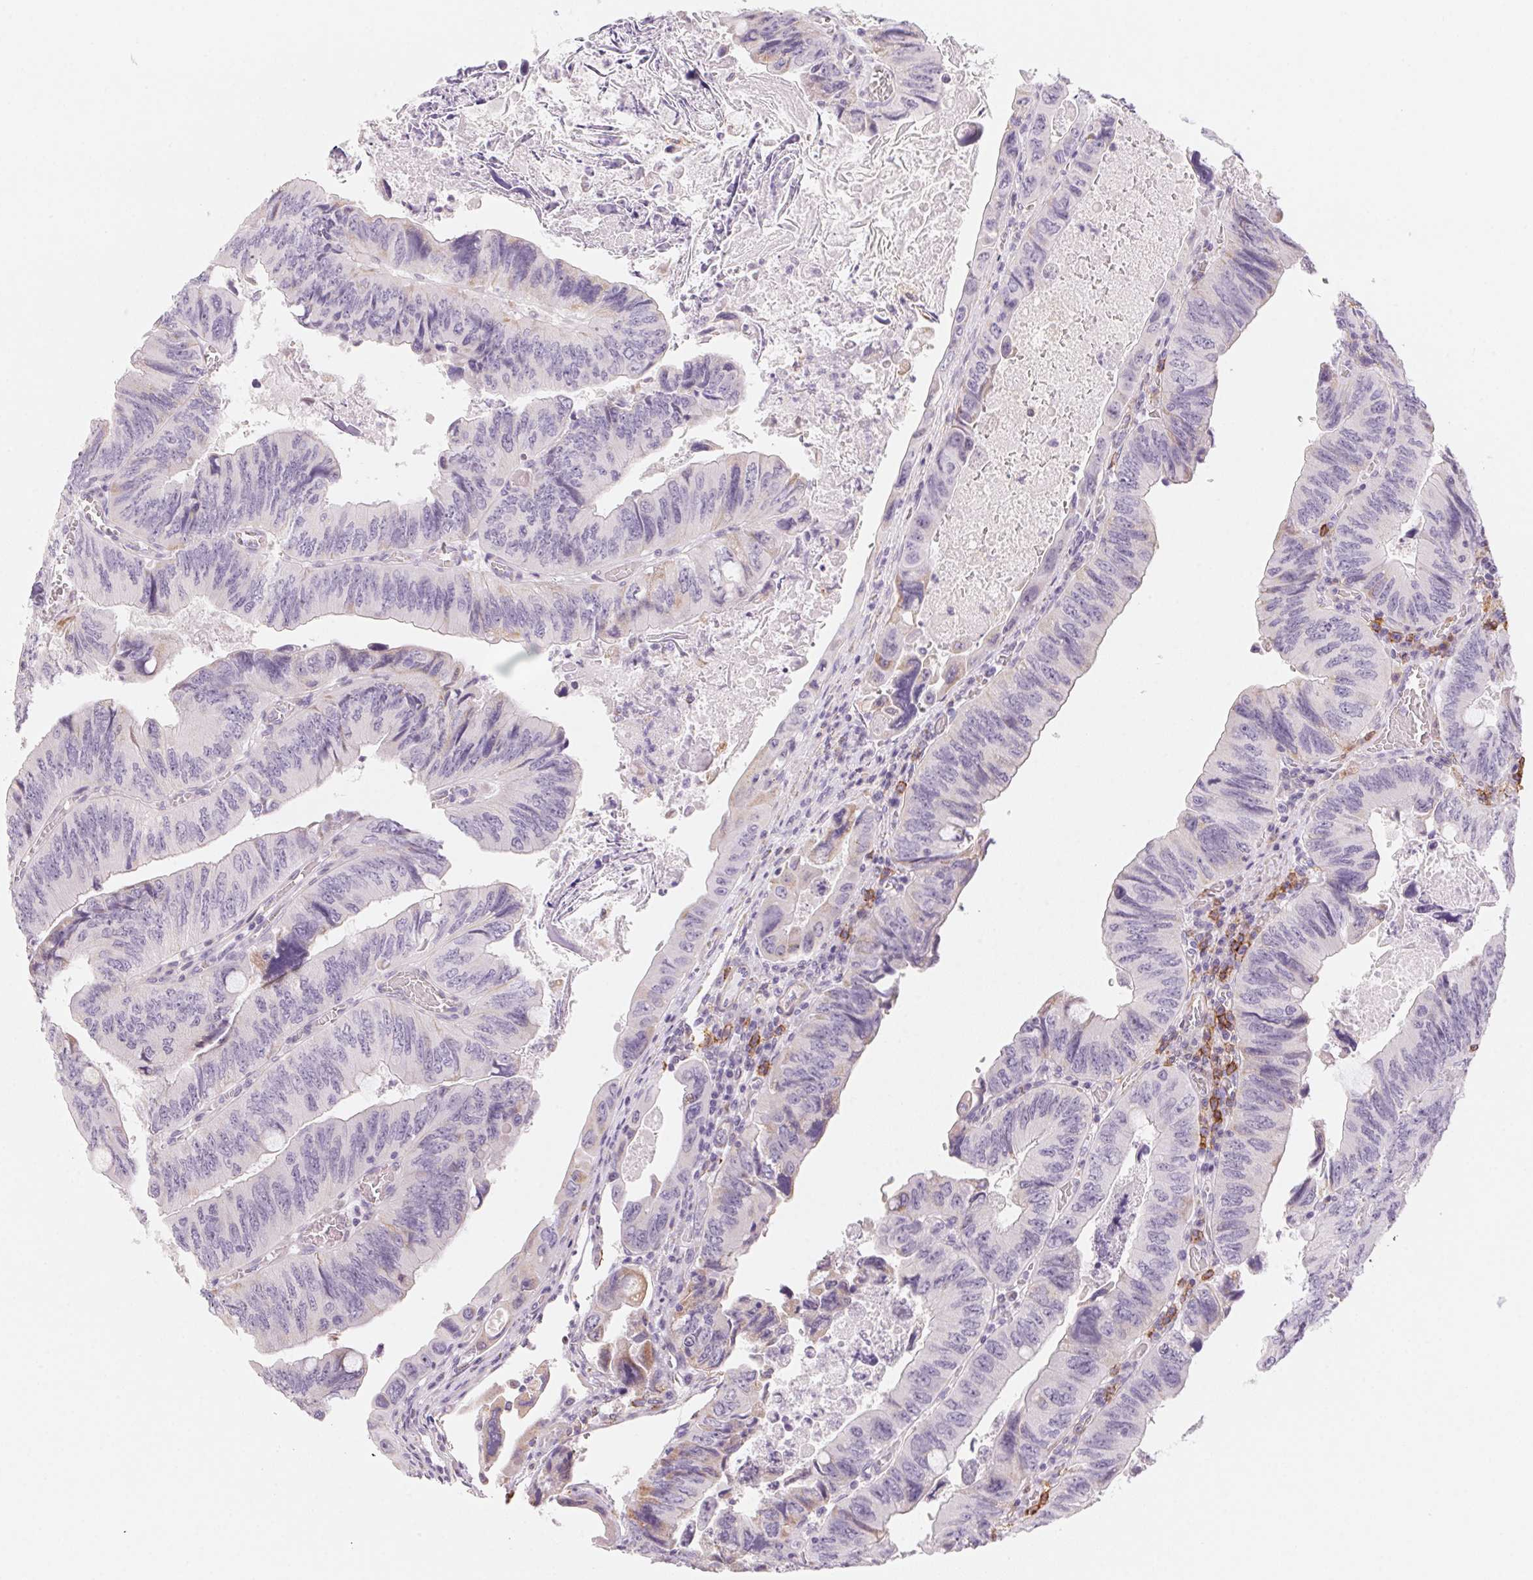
{"staining": {"intensity": "negative", "quantity": "none", "location": "none"}, "tissue": "colorectal cancer", "cell_type": "Tumor cells", "image_type": "cancer", "snomed": [{"axis": "morphology", "description": "Adenocarcinoma, NOS"}, {"axis": "topography", "description": "Colon"}], "caption": "Colorectal adenocarcinoma was stained to show a protein in brown. There is no significant staining in tumor cells.", "gene": "PRPH", "patient": {"sex": "female", "age": 84}}